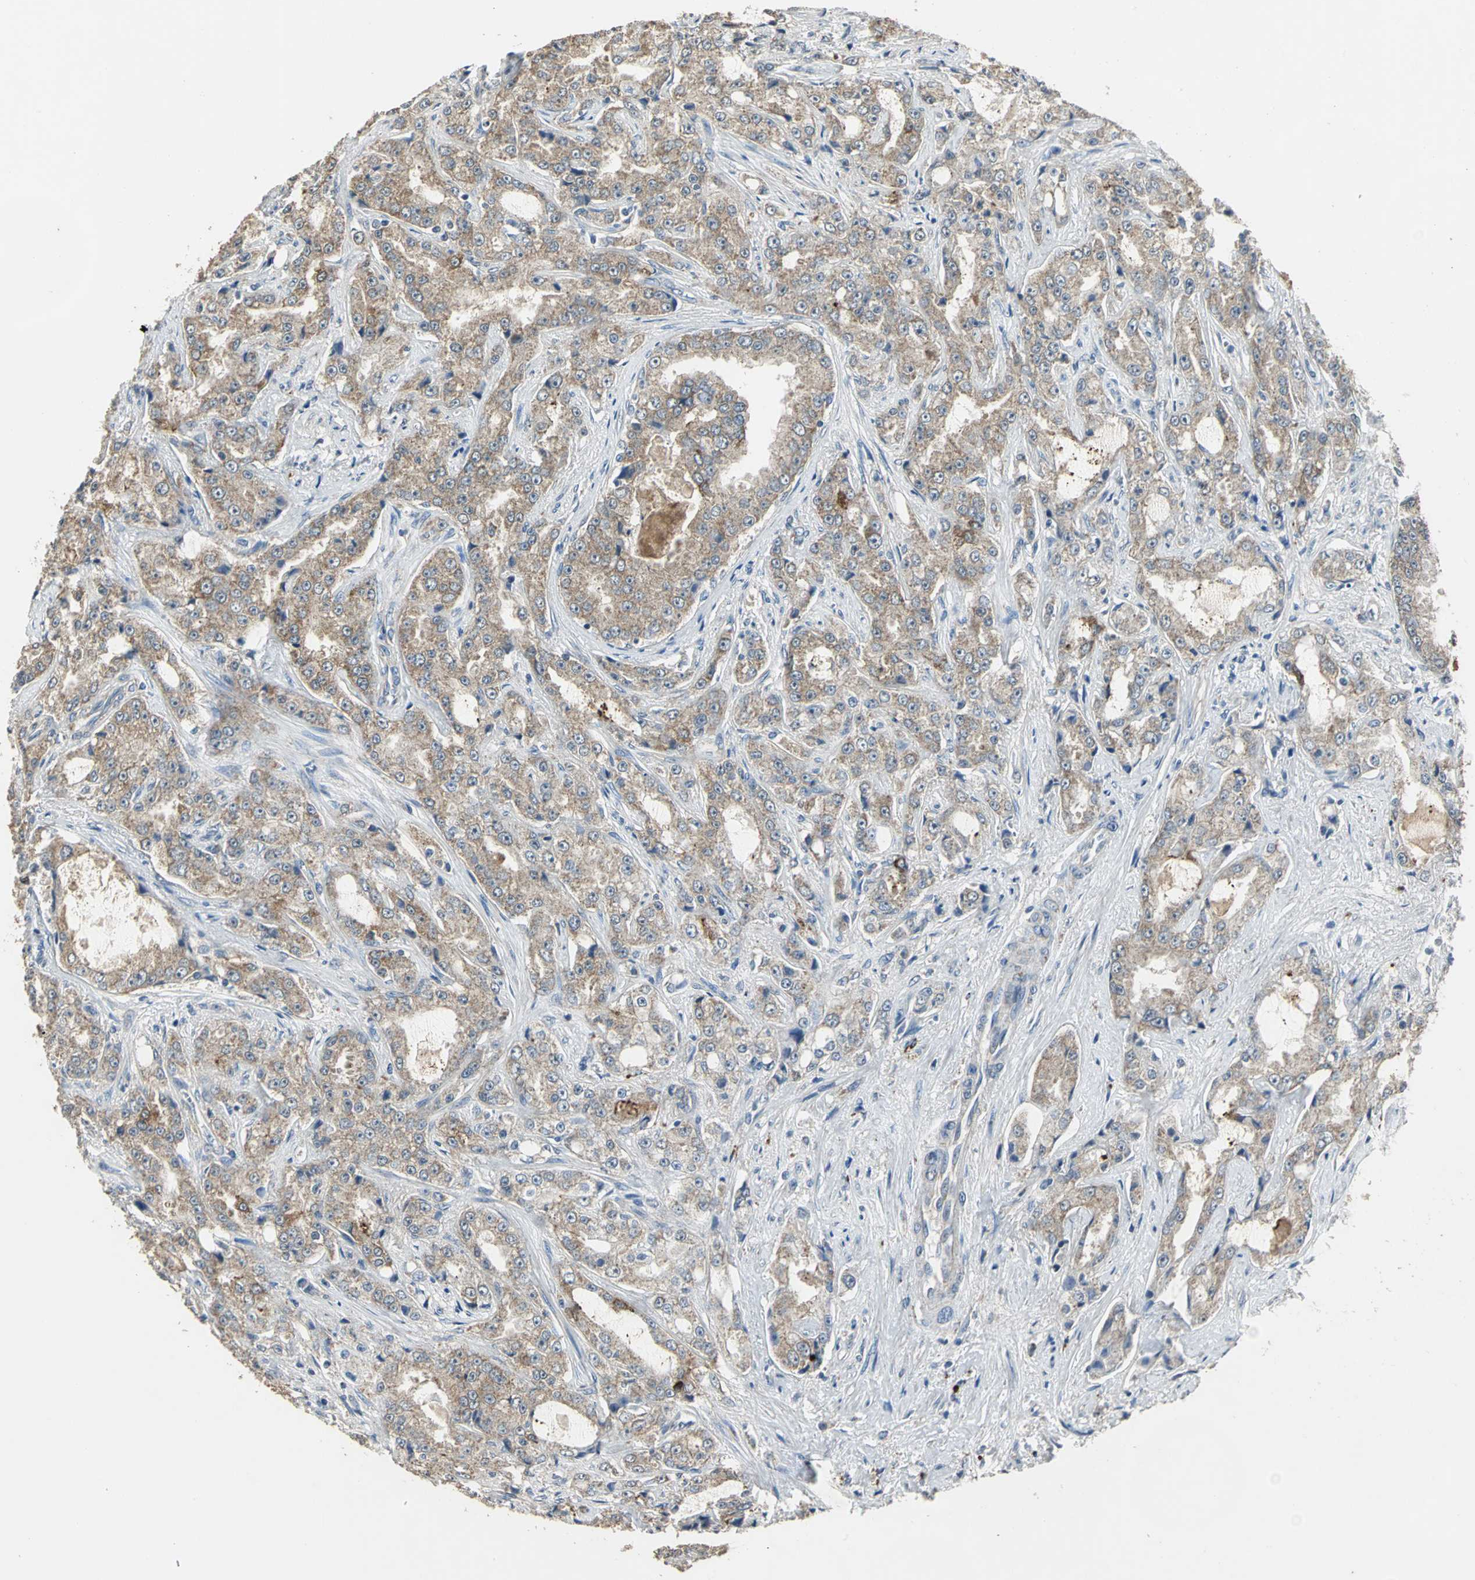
{"staining": {"intensity": "moderate", "quantity": ">75%", "location": "cytoplasmic/membranous"}, "tissue": "prostate cancer", "cell_type": "Tumor cells", "image_type": "cancer", "snomed": [{"axis": "morphology", "description": "Adenocarcinoma, High grade"}, {"axis": "topography", "description": "Prostate"}], "caption": "An image showing moderate cytoplasmic/membranous positivity in about >75% of tumor cells in prostate cancer, as visualized by brown immunohistochemical staining.", "gene": "OCLN", "patient": {"sex": "male", "age": 73}}